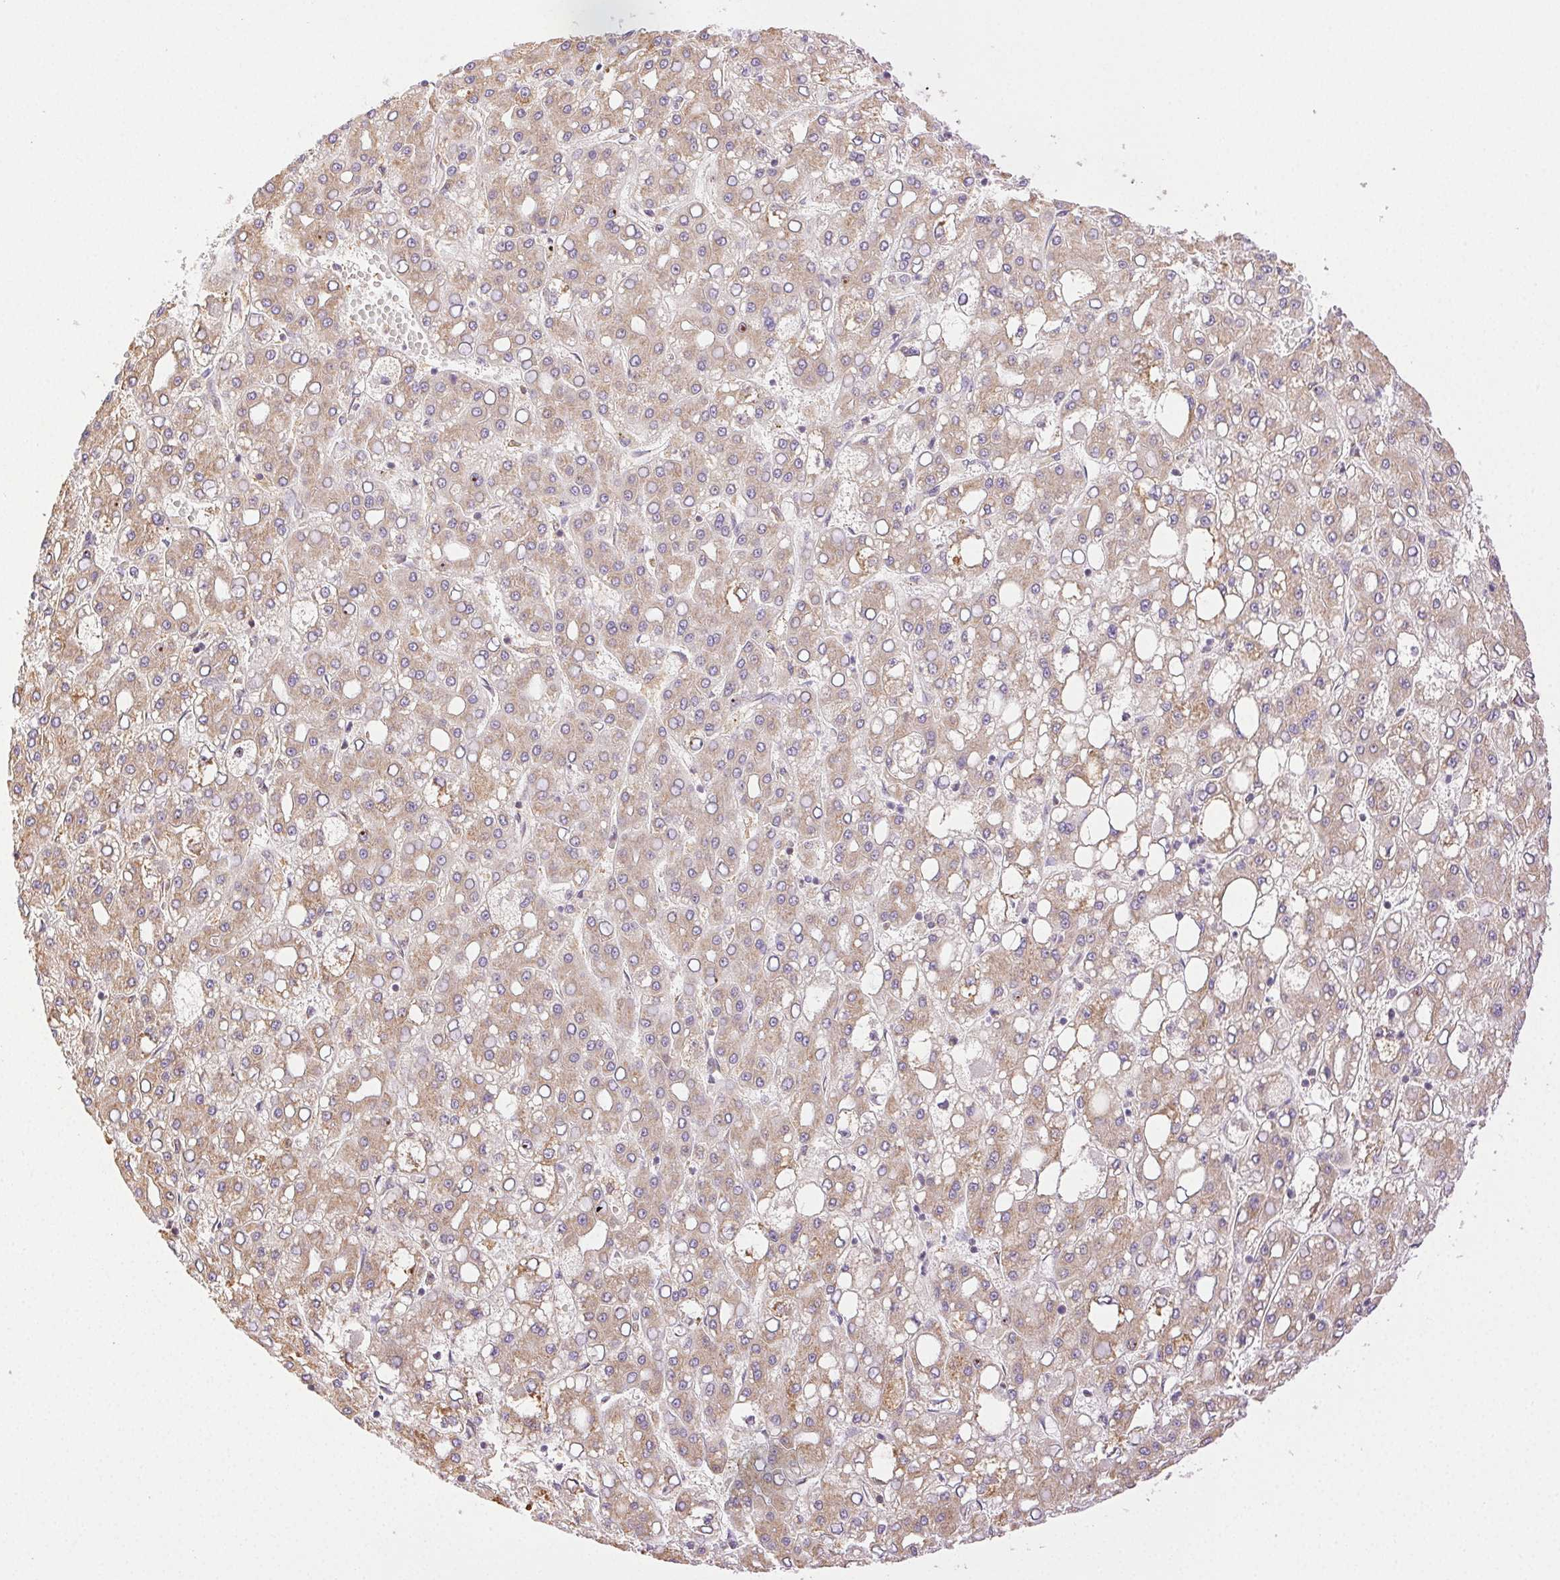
{"staining": {"intensity": "weak", "quantity": "25%-75%", "location": "cytoplasmic/membranous"}, "tissue": "liver cancer", "cell_type": "Tumor cells", "image_type": "cancer", "snomed": [{"axis": "morphology", "description": "Carcinoma, Hepatocellular, NOS"}, {"axis": "topography", "description": "Liver"}], "caption": "Liver hepatocellular carcinoma stained with IHC shows weak cytoplasmic/membranous positivity in about 25%-75% of tumor cells.", "gene": "ENTREP1", "patient": {"sex": "male", "age": 65}}